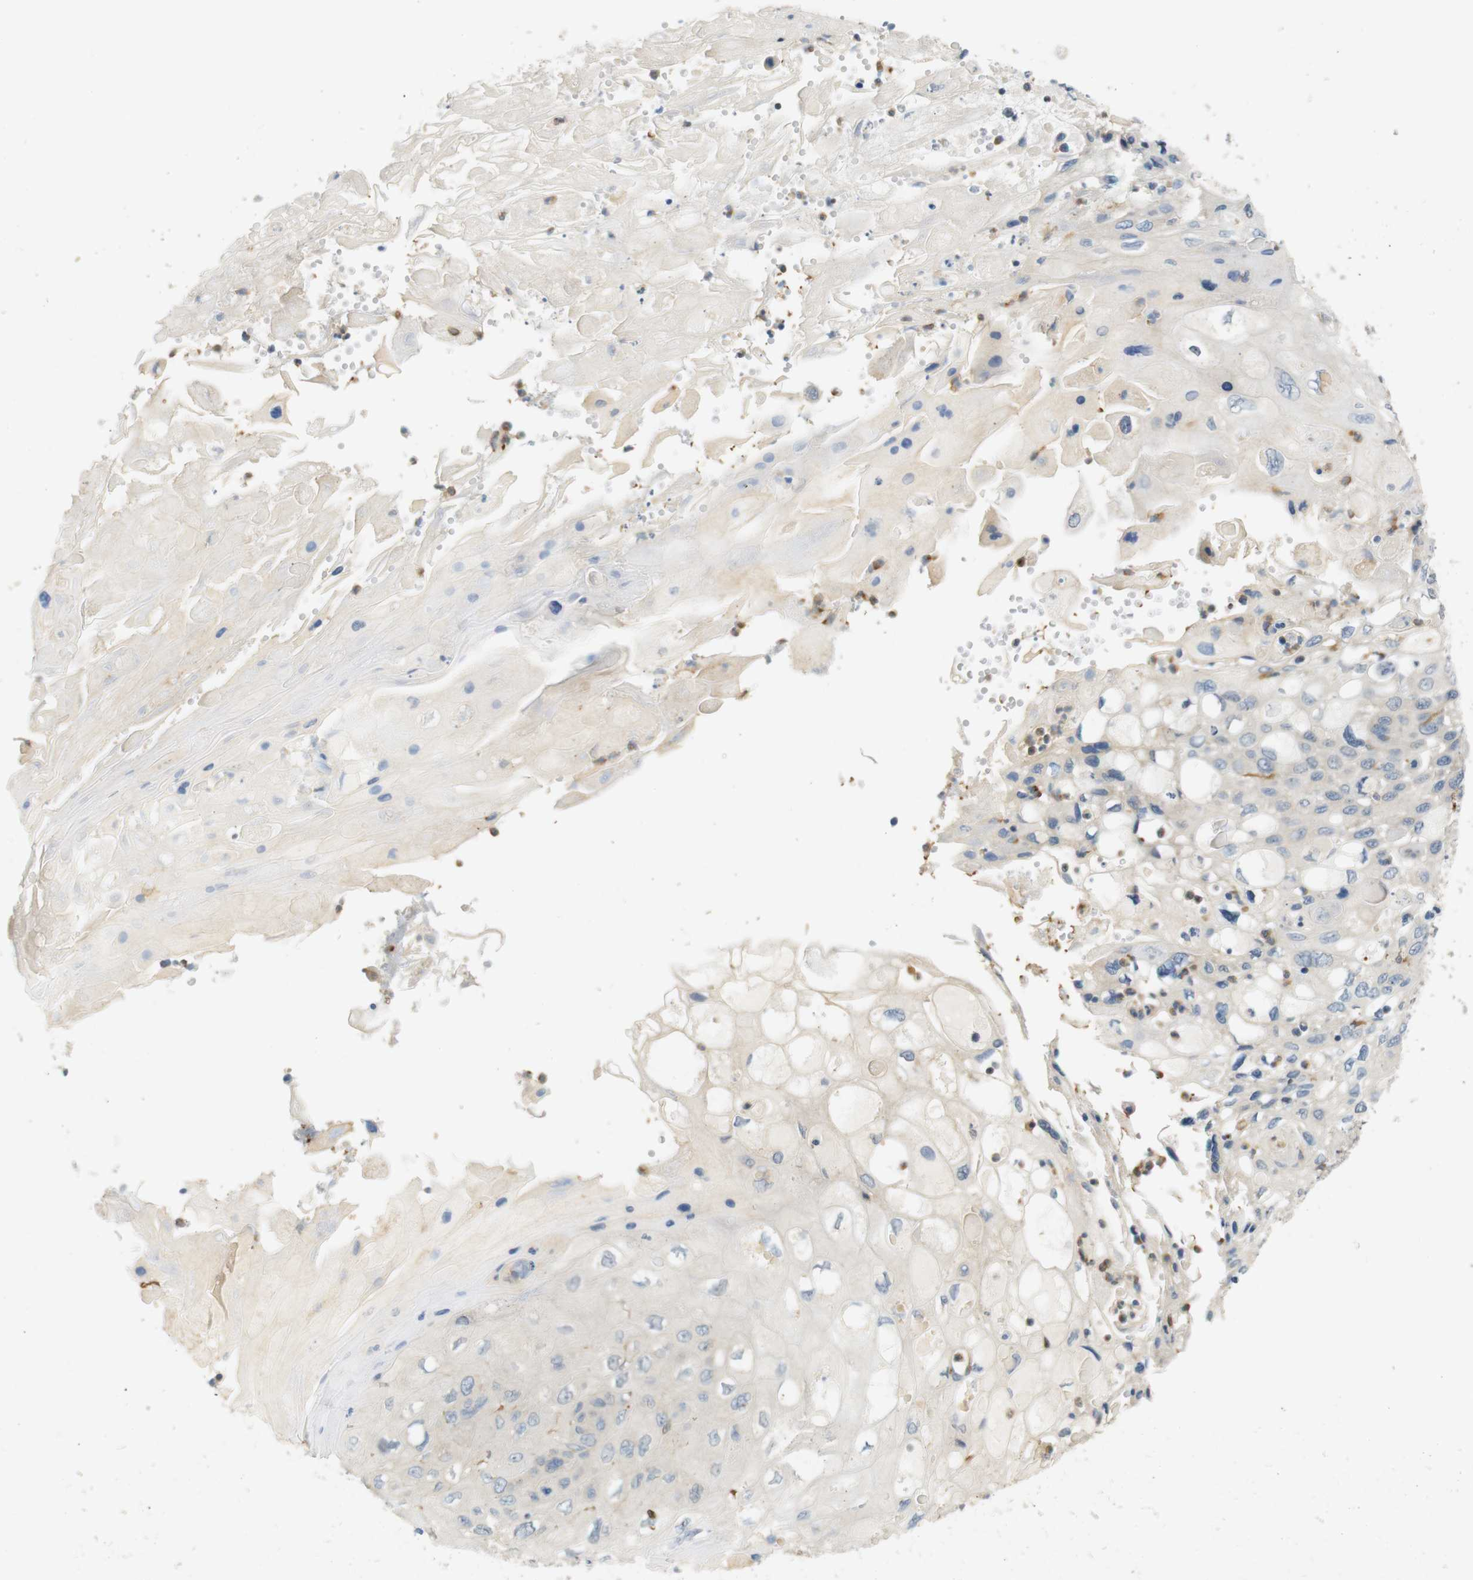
{"staining": {"intensity": "negative", "quantity": "none", "location": "none"}, "tissue": "cervical cancer", "cell_type": "Tumor cells", "image_type": "cancer", "snomed": [{"axis": "morphology", "description": "Squamous cell carcinoma, NOS"}, {"axis": "topography", "description": "Cervix"}], "caption": "An image of cervical squamous cell carcinoma stained for a protein reveals no brown staining in tumor cells.", "gene": "CYTH3", "patient": {"sex": "female", "age": 70}}